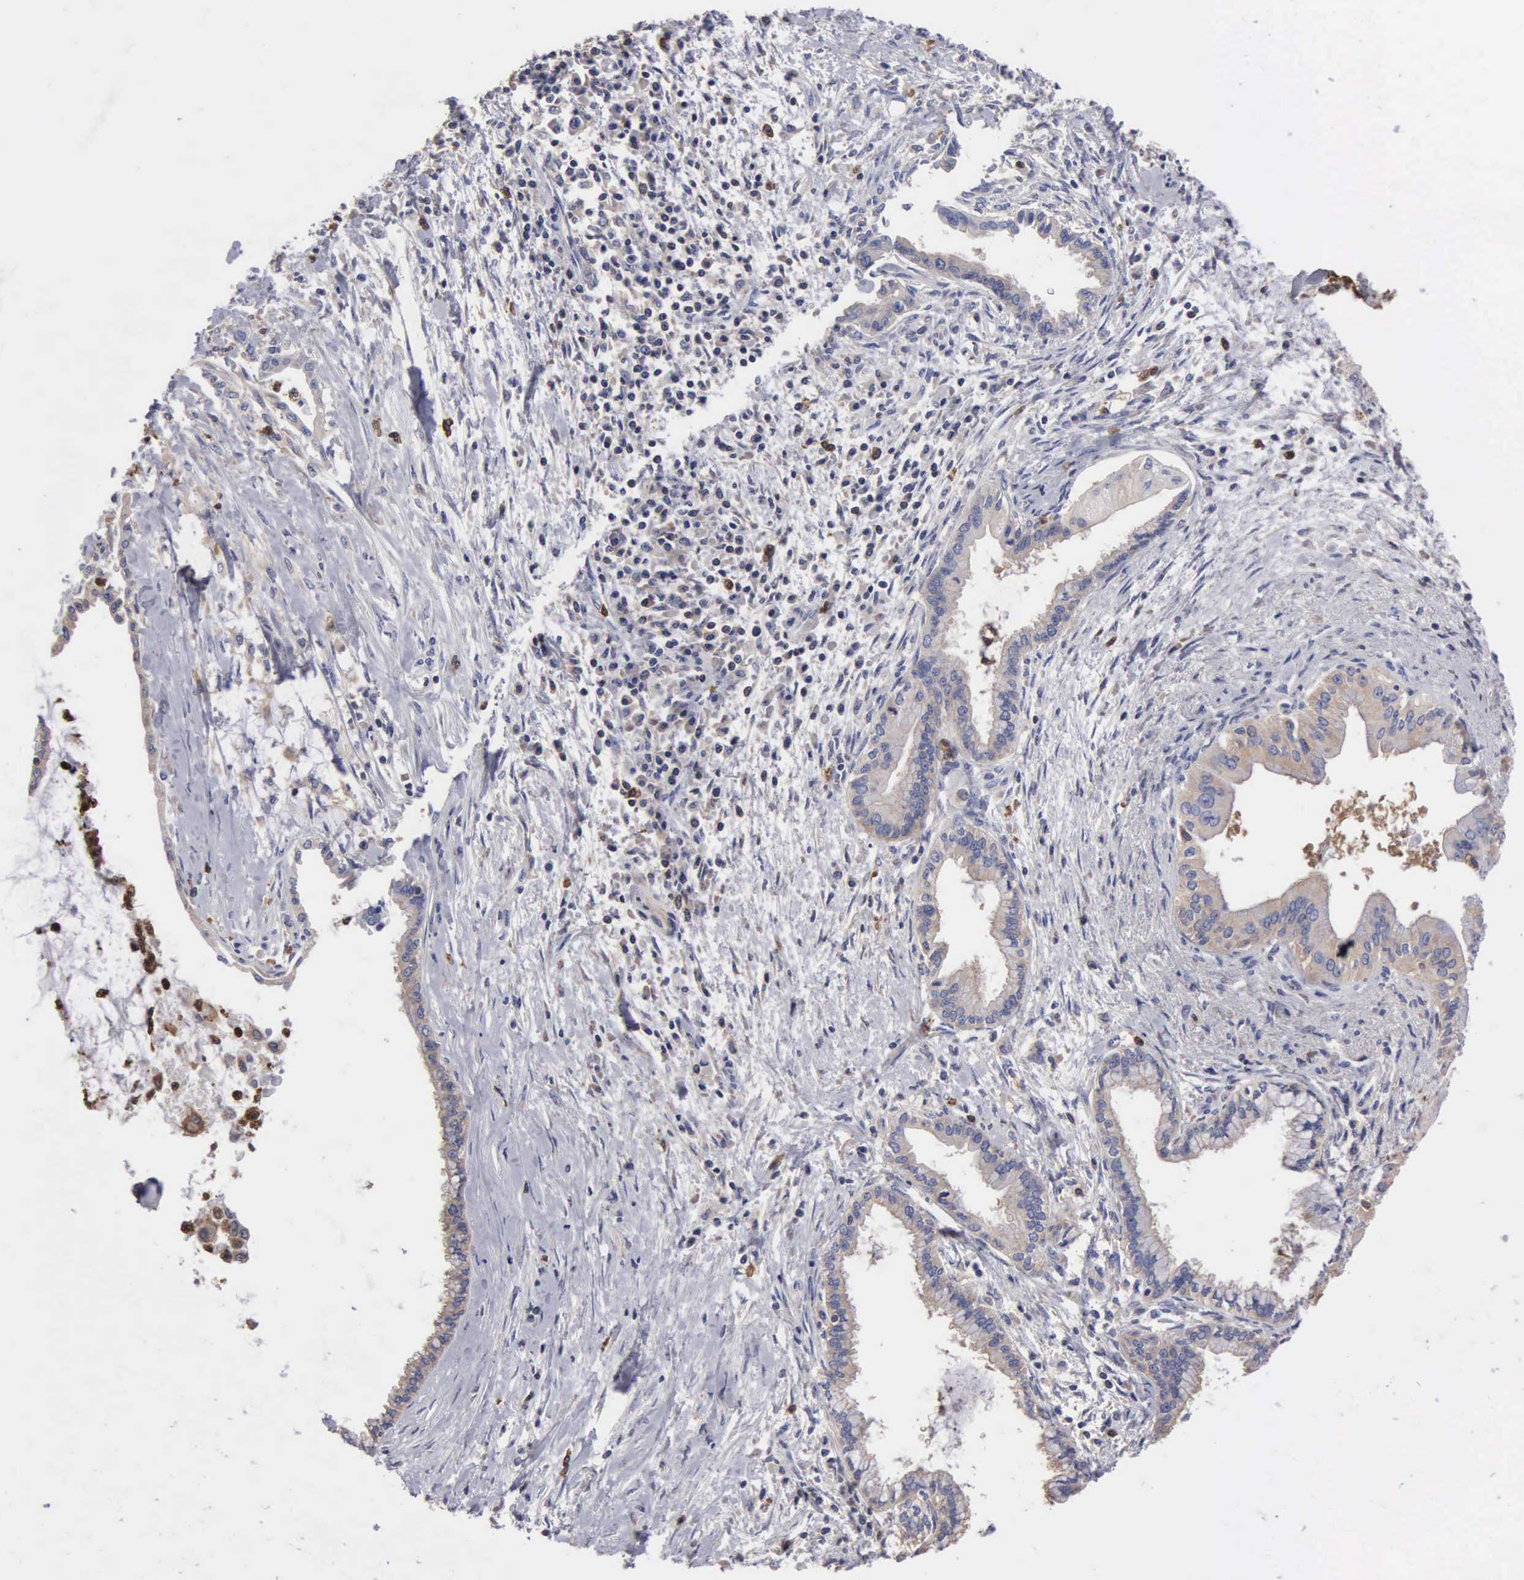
{"staining": {"intensity": "weak", "quantity": "25%-75%", "location": "cytoplasmic/membranous"}, "tissue": "pancreatic cancer", "cell_type": "Tumor cells", "image_type": "cancer", "snomed": [{"axis": "morphology", "description": "Adenocarcinoma, NOS"}, {"axis": "topography", "description": "Pancreas"}], "caption": "Adenocarcinoma (pancreatic) stained for a protein demonstrates weak cytoplasmic/membranous positivity in tumor cells.", "gene": "G6PD", "patient": {"sex": "female", "age": 64}}